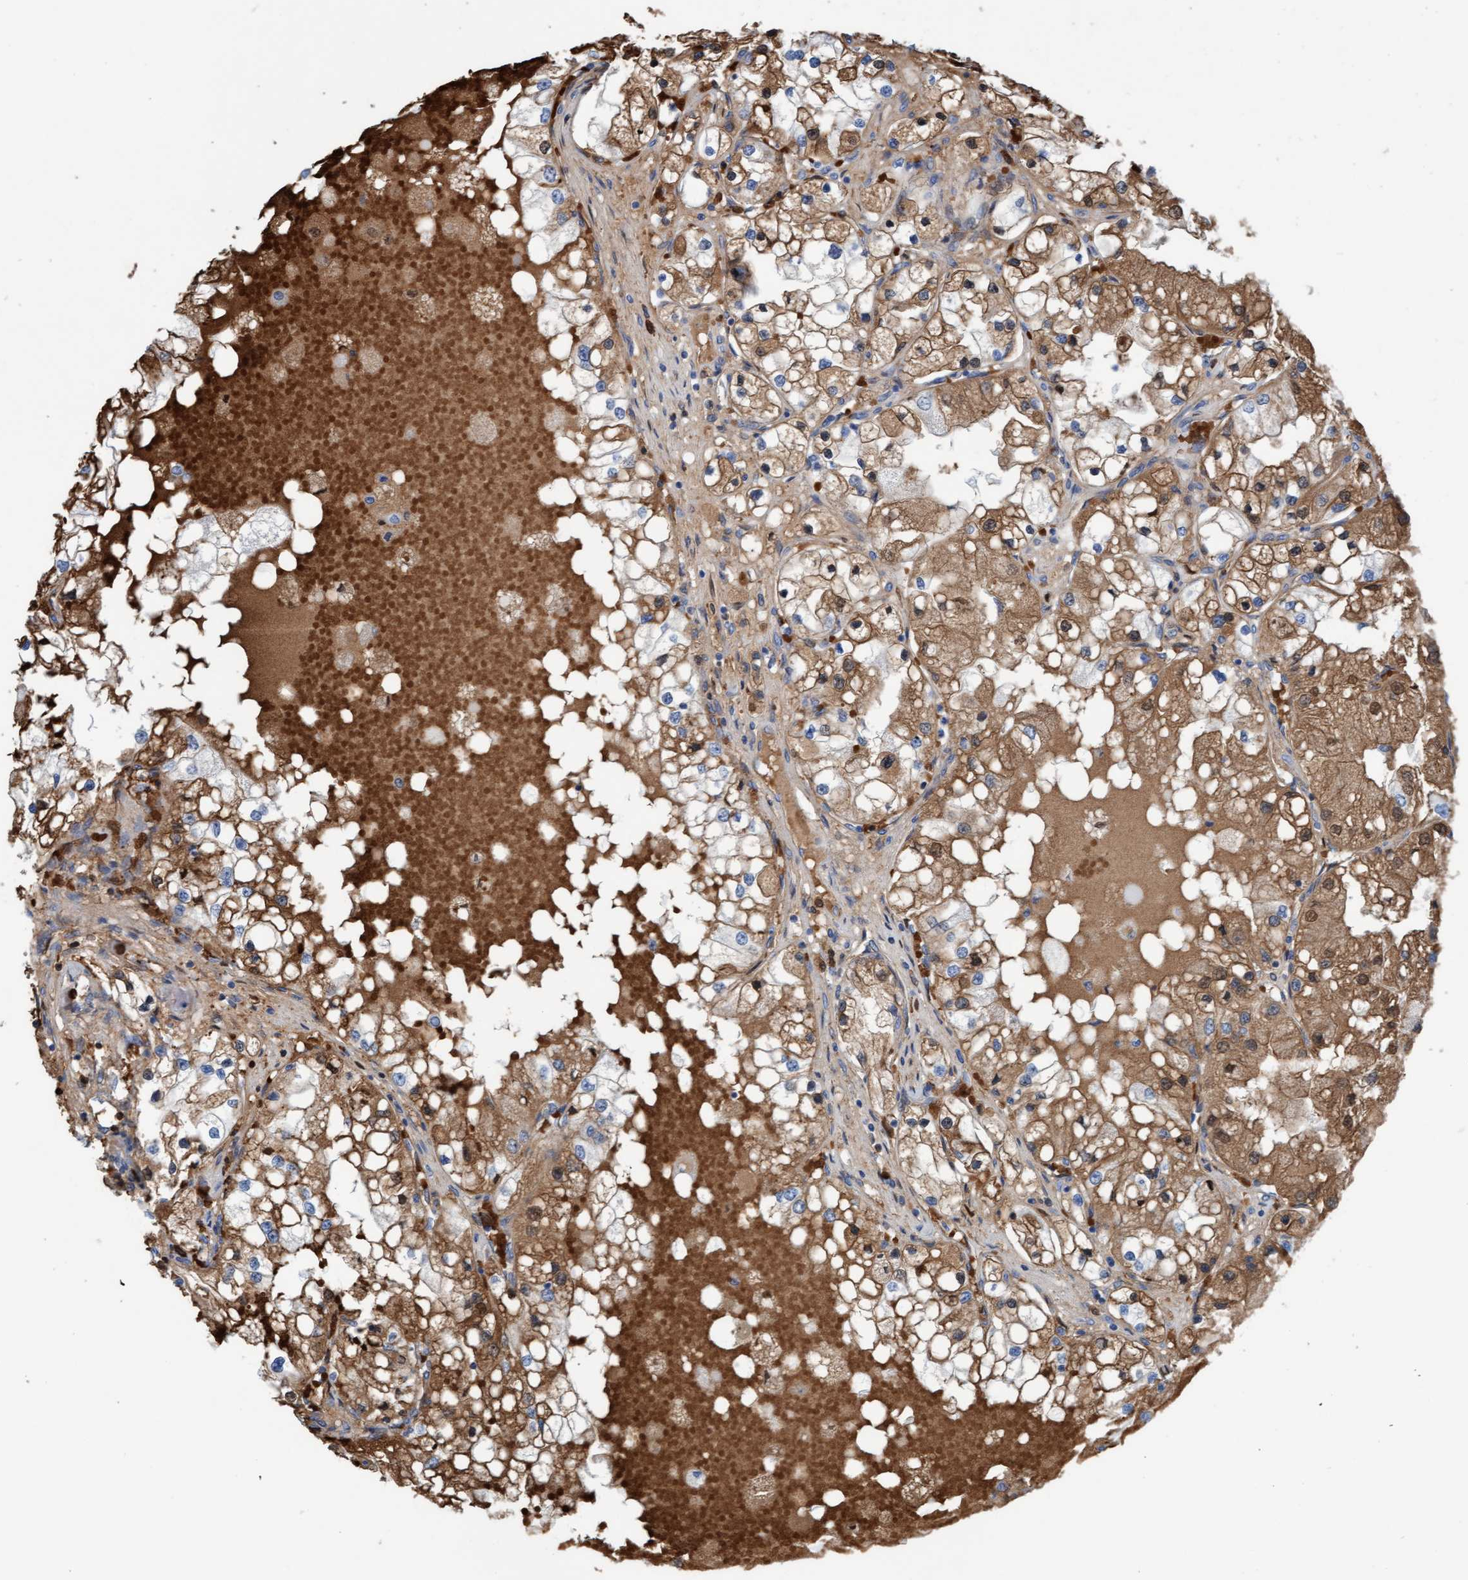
{"staining": {"intensity": "moderate", "quantity": ">75%", "location": "cytoplasmic/membranous"}, "tissue": "renal cancer", "cell_type": "Tumor cells", "image_type": "cancer", "snomed": [{"axis": "morphology", "description": "Adenocarcinoma, NOS"}, {"axis": "topography", "description": "Kidney"}], "caption": "Protein staining exhibits moderate cytoplasmic/membranous staining in about >75% of tumor cells in renal cancer.", "gene": "P2RX5", "patient": {"sex": "male", "age": 68}}